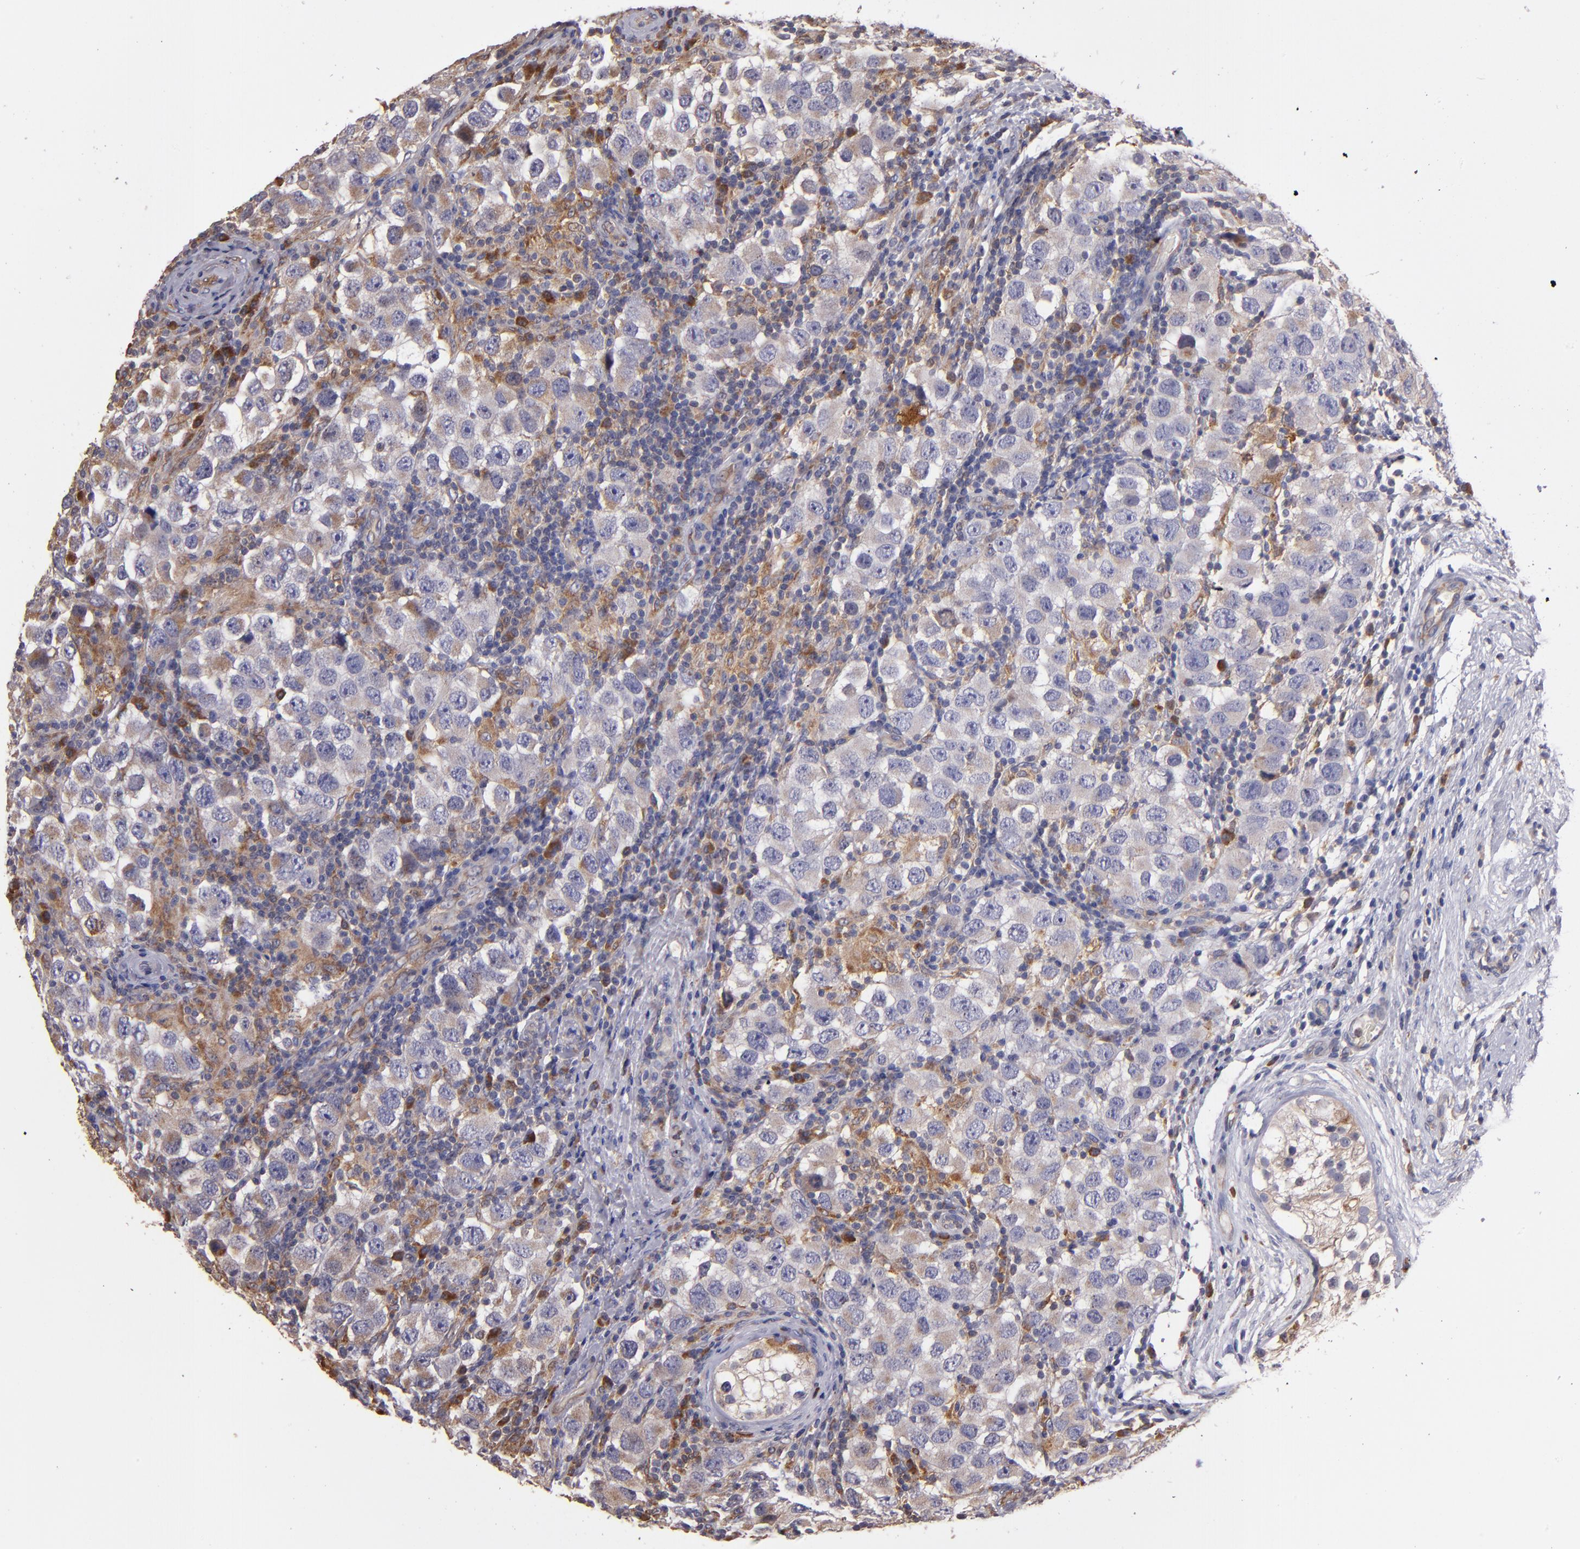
{"staining": {"intensity": "weak", "quantity": ">75%", "location": "cytoplasmic/membranous"}, "tissue": "testis cancer", "cell_type": "Tumor cells", "image_type": "cancer", "snomed": [{"axis": "morphology", "description": "Carcinoma, Embryonal, NOS"}, {"axis": "topography", "description": "Testis"}], "caption": "This is an image of immunohistochemistry (IHC) staining of embryonal carcinoma (testis), which shows weak expression in the cytoplasmic/membranous of tumor cells.", "gene": "IFIH1", "patient": {"sex": "male", "age": 21}}